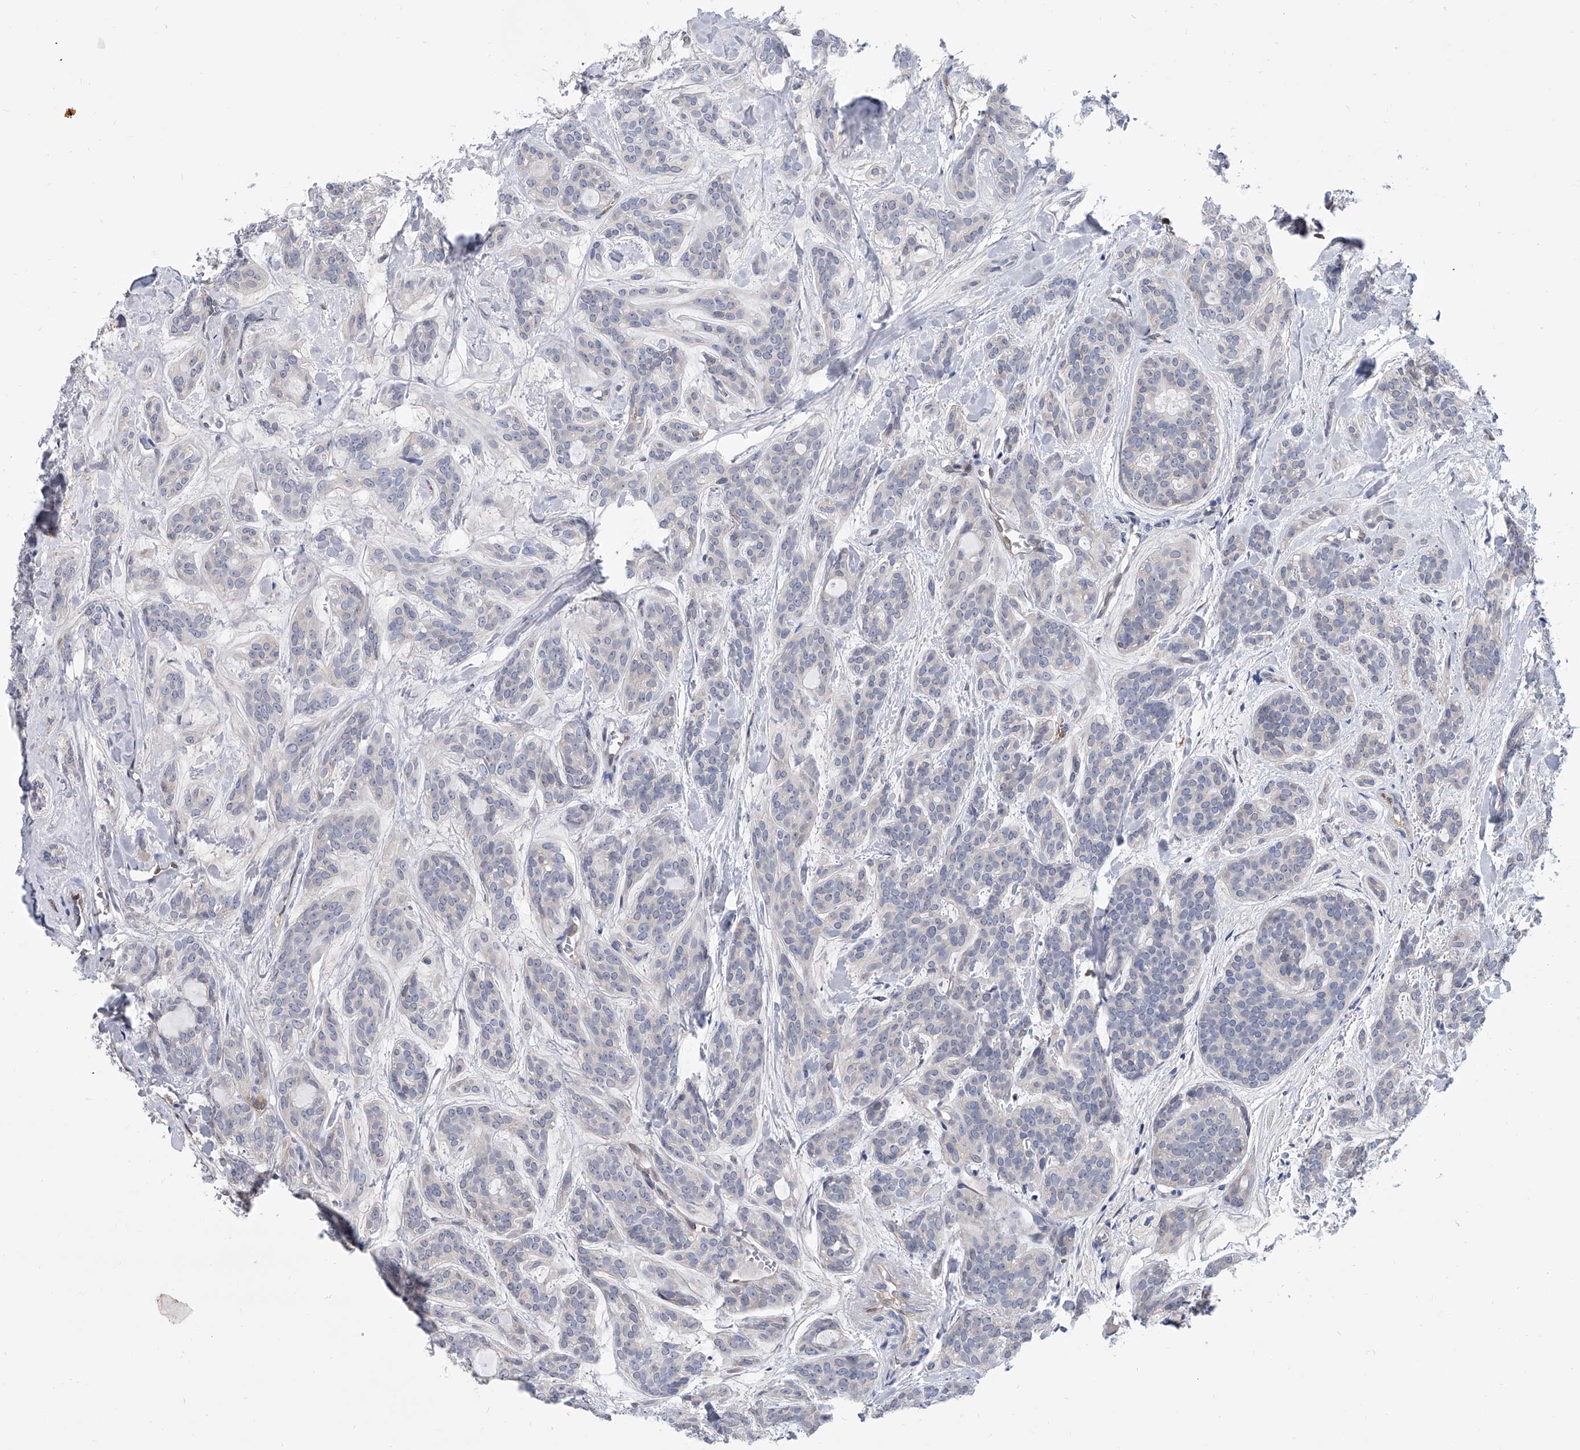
{"staining": {"intensity": "negative", "quantity": "none", "location": "none"}, "tissue": "head and neck cancer", "cell_type": "Tumor cells", "image_type": "cancer", "snomed": [{"axis": "morphology", "description": "Adenocarcinoma, NOS"}, {"axis": "topography", "description": "Head-Neck"}], "caption": "Tumor cells are negative for protein expression in human head and neck cancer (adenocarcinoma).", "gene": "SERPINB9", "patient": {"sex": "male", "age": 66}}